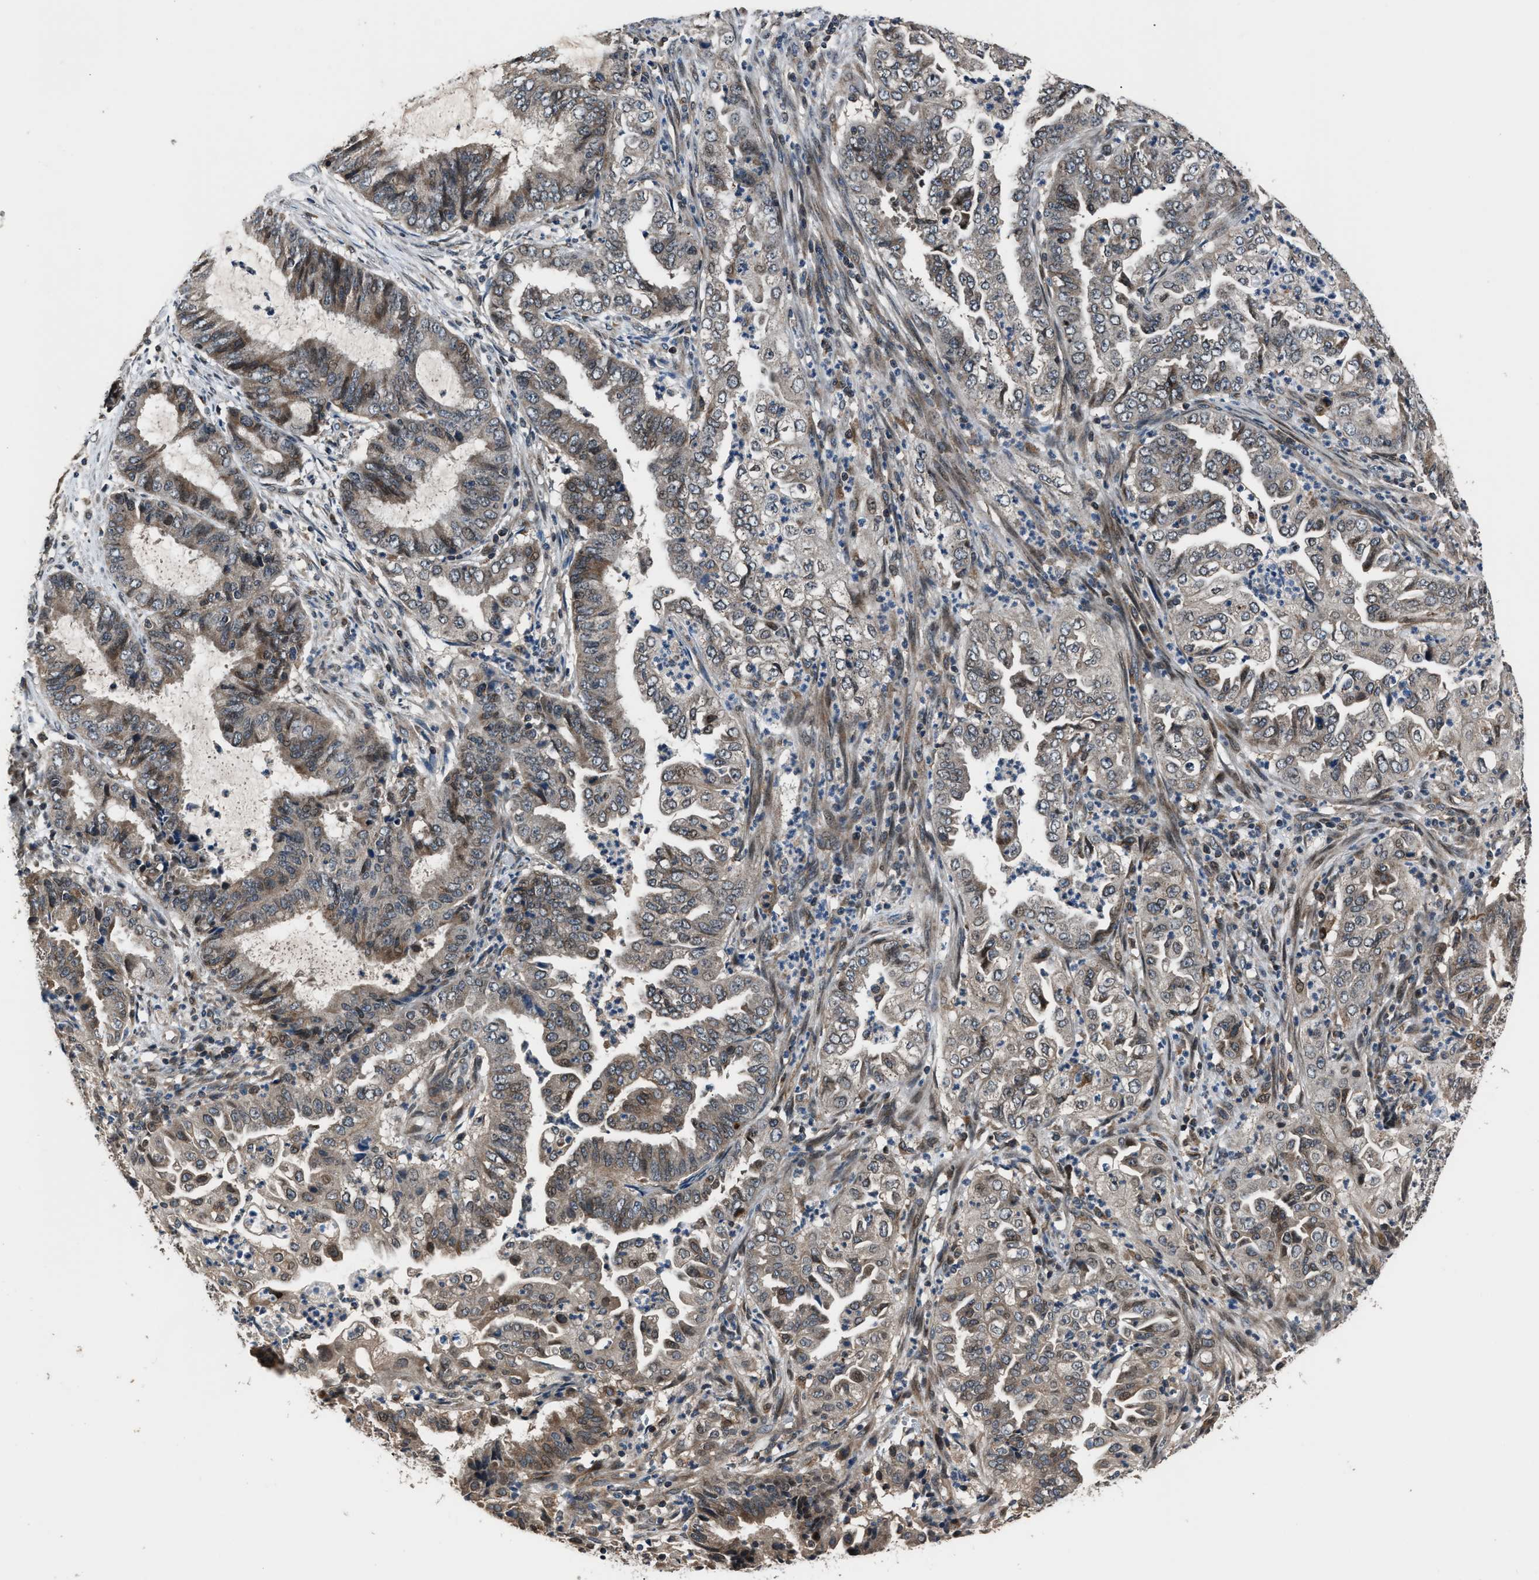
{"staining": {"intensity": "weak", "quantity": "25%-75%", "location": "cytoplasmic/membranous"}, "tissue": "endometrial cancer", "cell_type": "Tumor cells", "image_type": "cancer", "snomed": [{"axis": "morphology", "description": "Adenocarcinoma, NOS"}, {"axis": "topography", "description": "Endometrium"}], "caption": "The immunohistochemical stain highlights weak cytoplasmic/membranous positivity in tumor cells of endometrial adenocarcinoma tissue.", "gene": "TNRC18", "patient": {"sex": "female", "age": 51}}